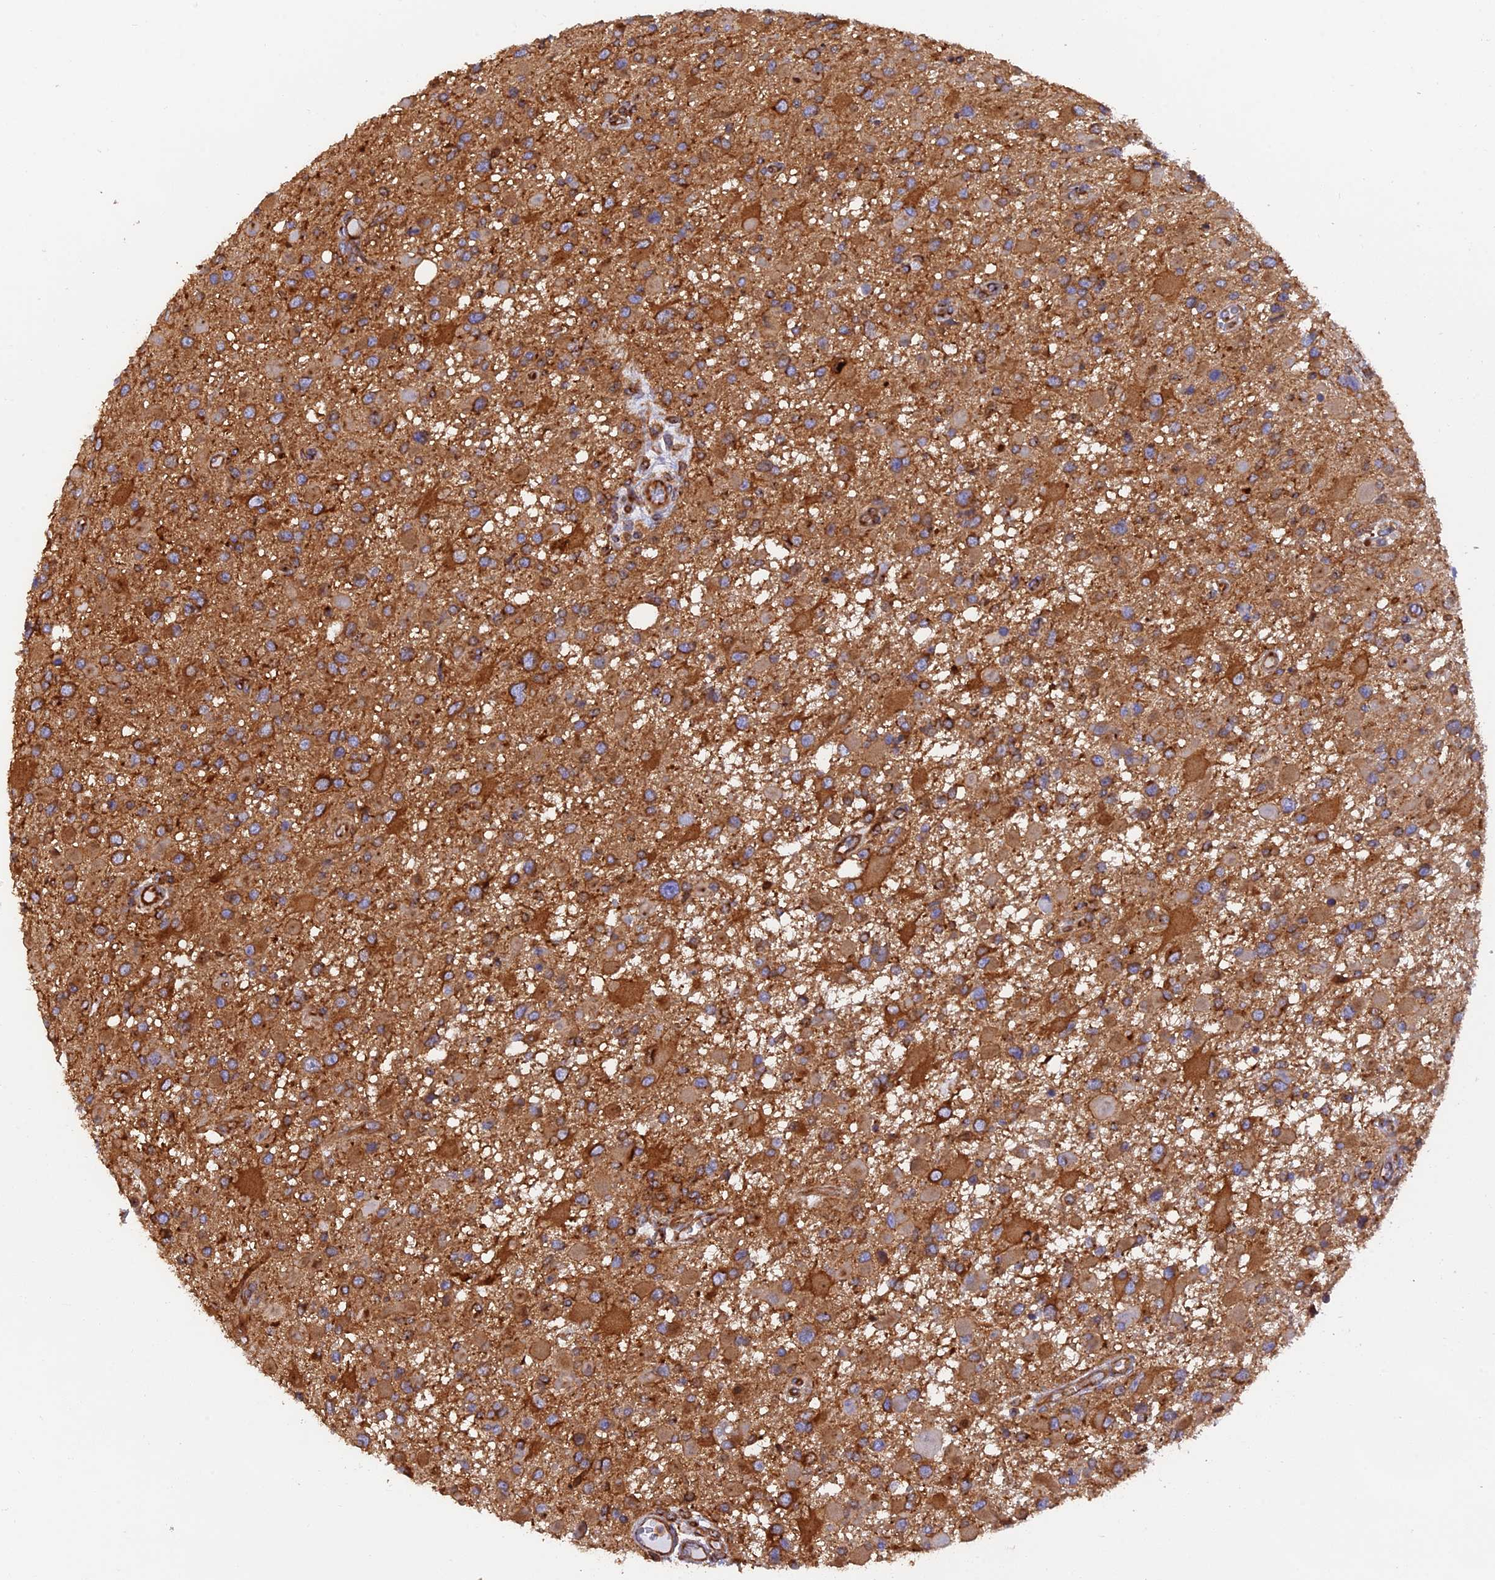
{"staining": {"intensity": "weak", "quantity": "<25%", "location": "cytoplasmic/membranous"}, "tissue": "glioma", "cell_type": "Tumor cells", "image_type": "cancer", "snomed": [{"axis": "morphology", "description": "Glioma, malignant, High grade"}, {"axis": "topography", "description": "Brain"}], "caption": "A histopathology image of glioma stained for a protein exhibits no brown staining in tumor cells. (Stains: DAB IHC with hematoxylin counter stain, Microscopy: brightfield microscopy at high magnification).", "gene": "DCTN2", "patient": {"sex": "male", "age": 53}}